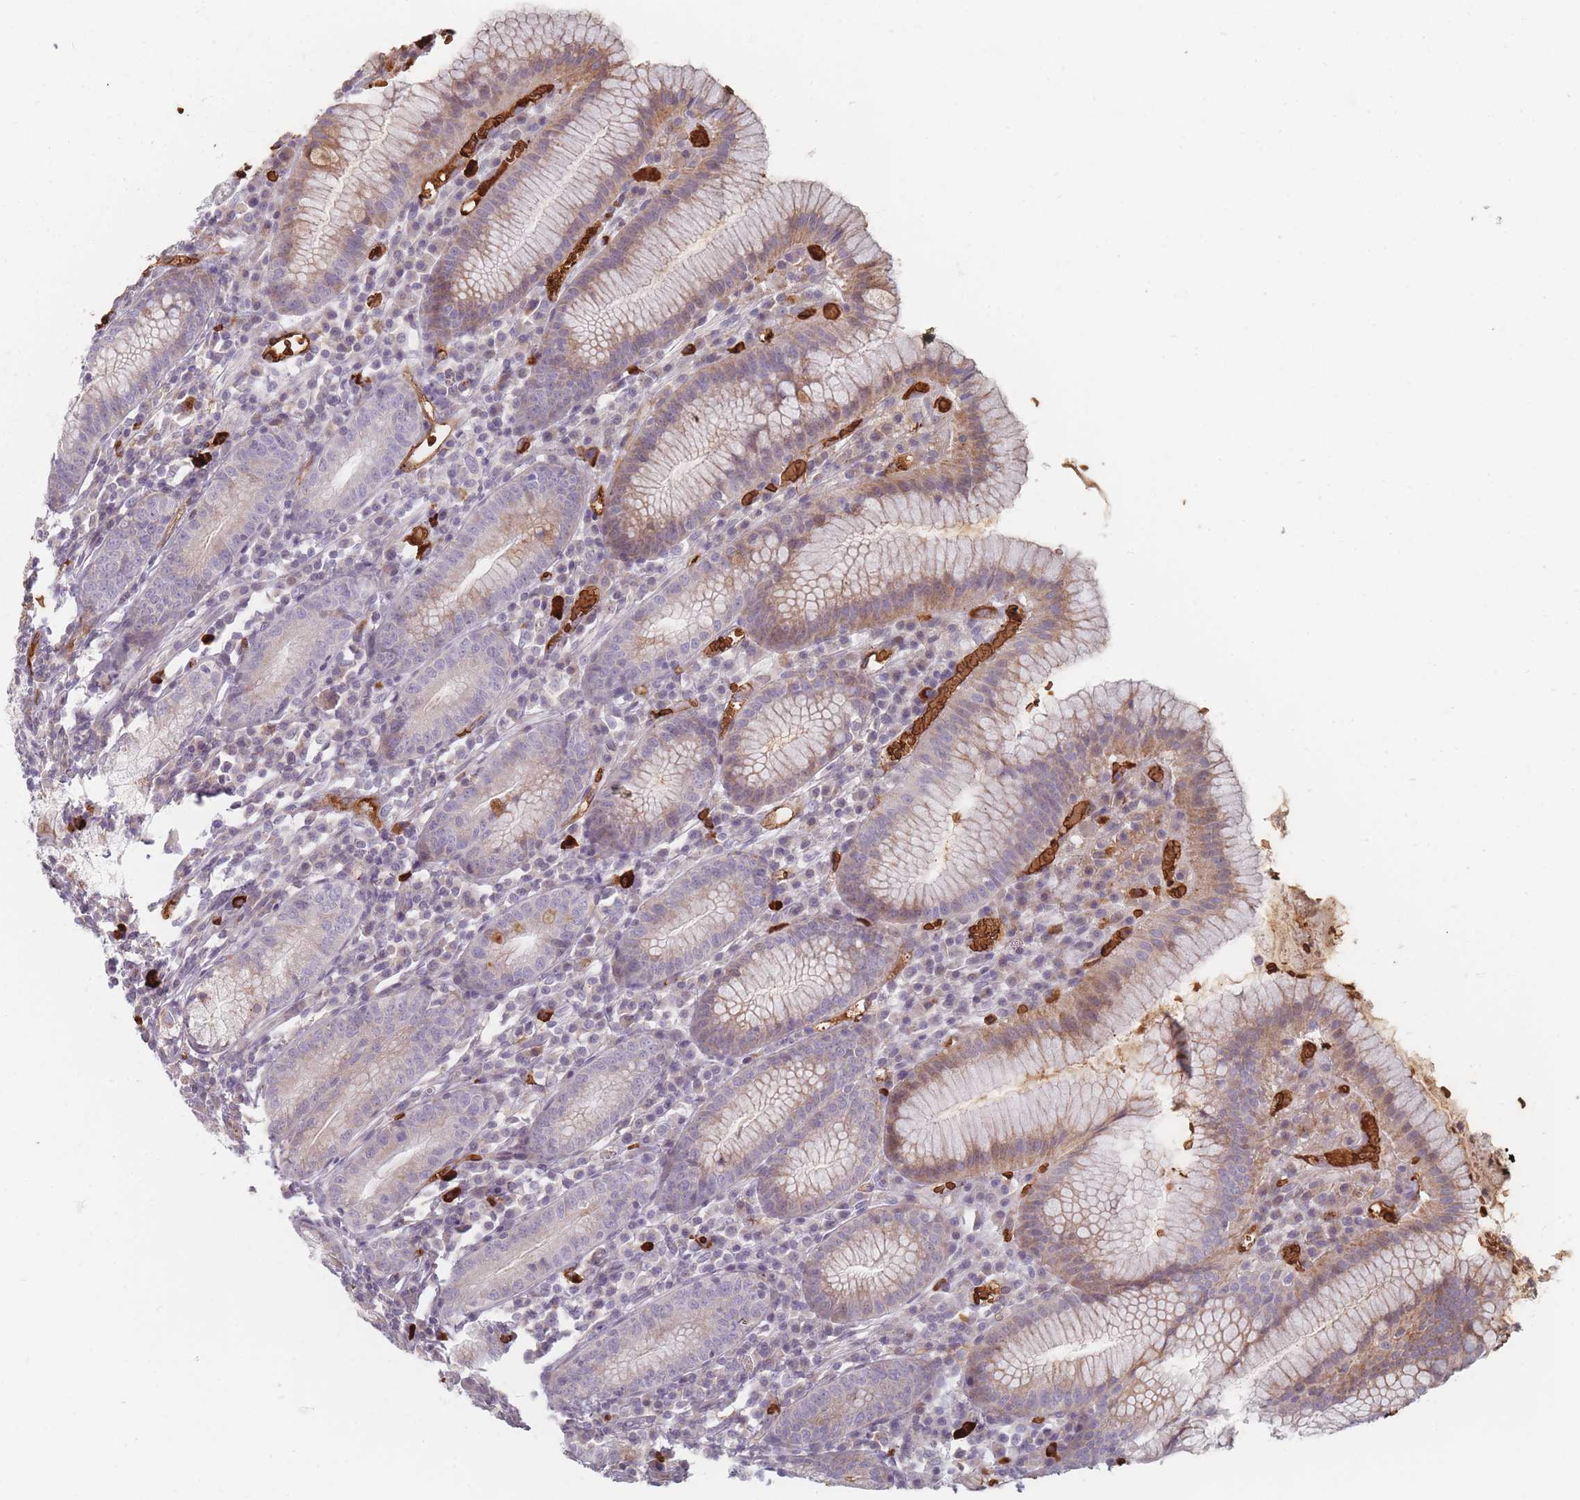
{"staining": {"intensity": "moderate", "quantity": "25%-75%", "location": "cytoplasmic/membranous"}, "tissue": "stomach", "cell_type": "Glandular cells", "image_type": "normal", "snomed": [{"axis": "morphology", "description": "Normal tissue, NOS"}, {"axis": "topography", "description": "Stomach"}], "caption": "A brown stain shows moderate cytoplasmic/membranous positivity of a protein in glandular cells of unremarkable stomach. Nuclei are stained in blue.", "gene": "SLC2A6", "patient": {"sex": "male", "age": 55}}